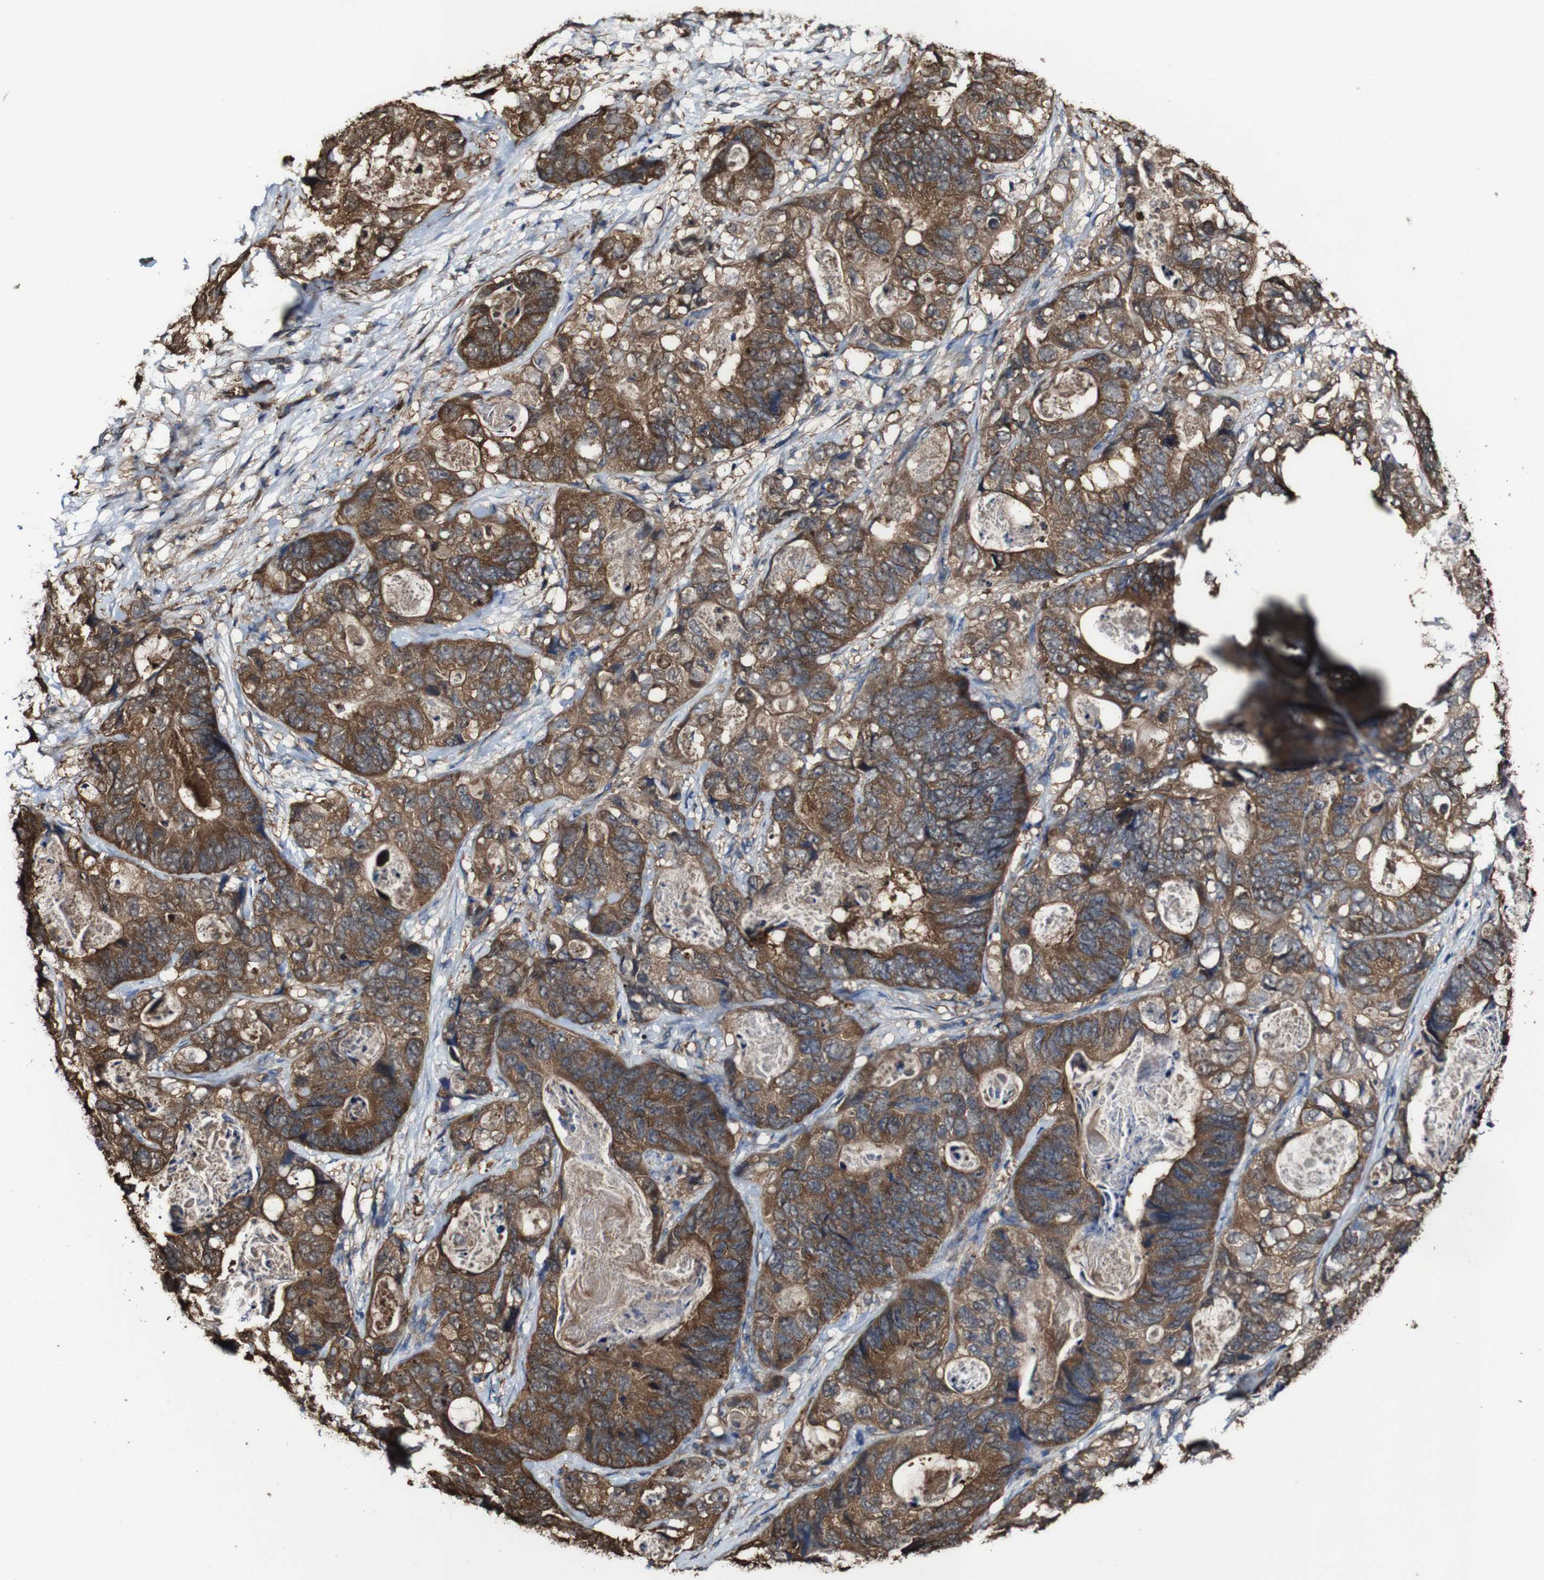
{"staining": {"intensity": "moderate", "quantity": ">75%", "location": "cytoplasmic/membranous"}, "tissue": "stomach cancer", "cell_type": "Tumor cells", "image_type": "cancer", "snomed": [{"axis": "morphology", "description": "Adenocarcinoma, NOS"}, {"axis": "topography", "description": "Stomach"}], "caption": "A micrograph of human adenocarcinoma (stomach) stained for a protein demonstrates moderate cytoplasmic/membranous brown staining in tumor cells. Ihc stains the protein of interest in brown and the nuclei are stained blue.", "gene": "PTPRR", "patient": {"sex": "female", "age": 89}}